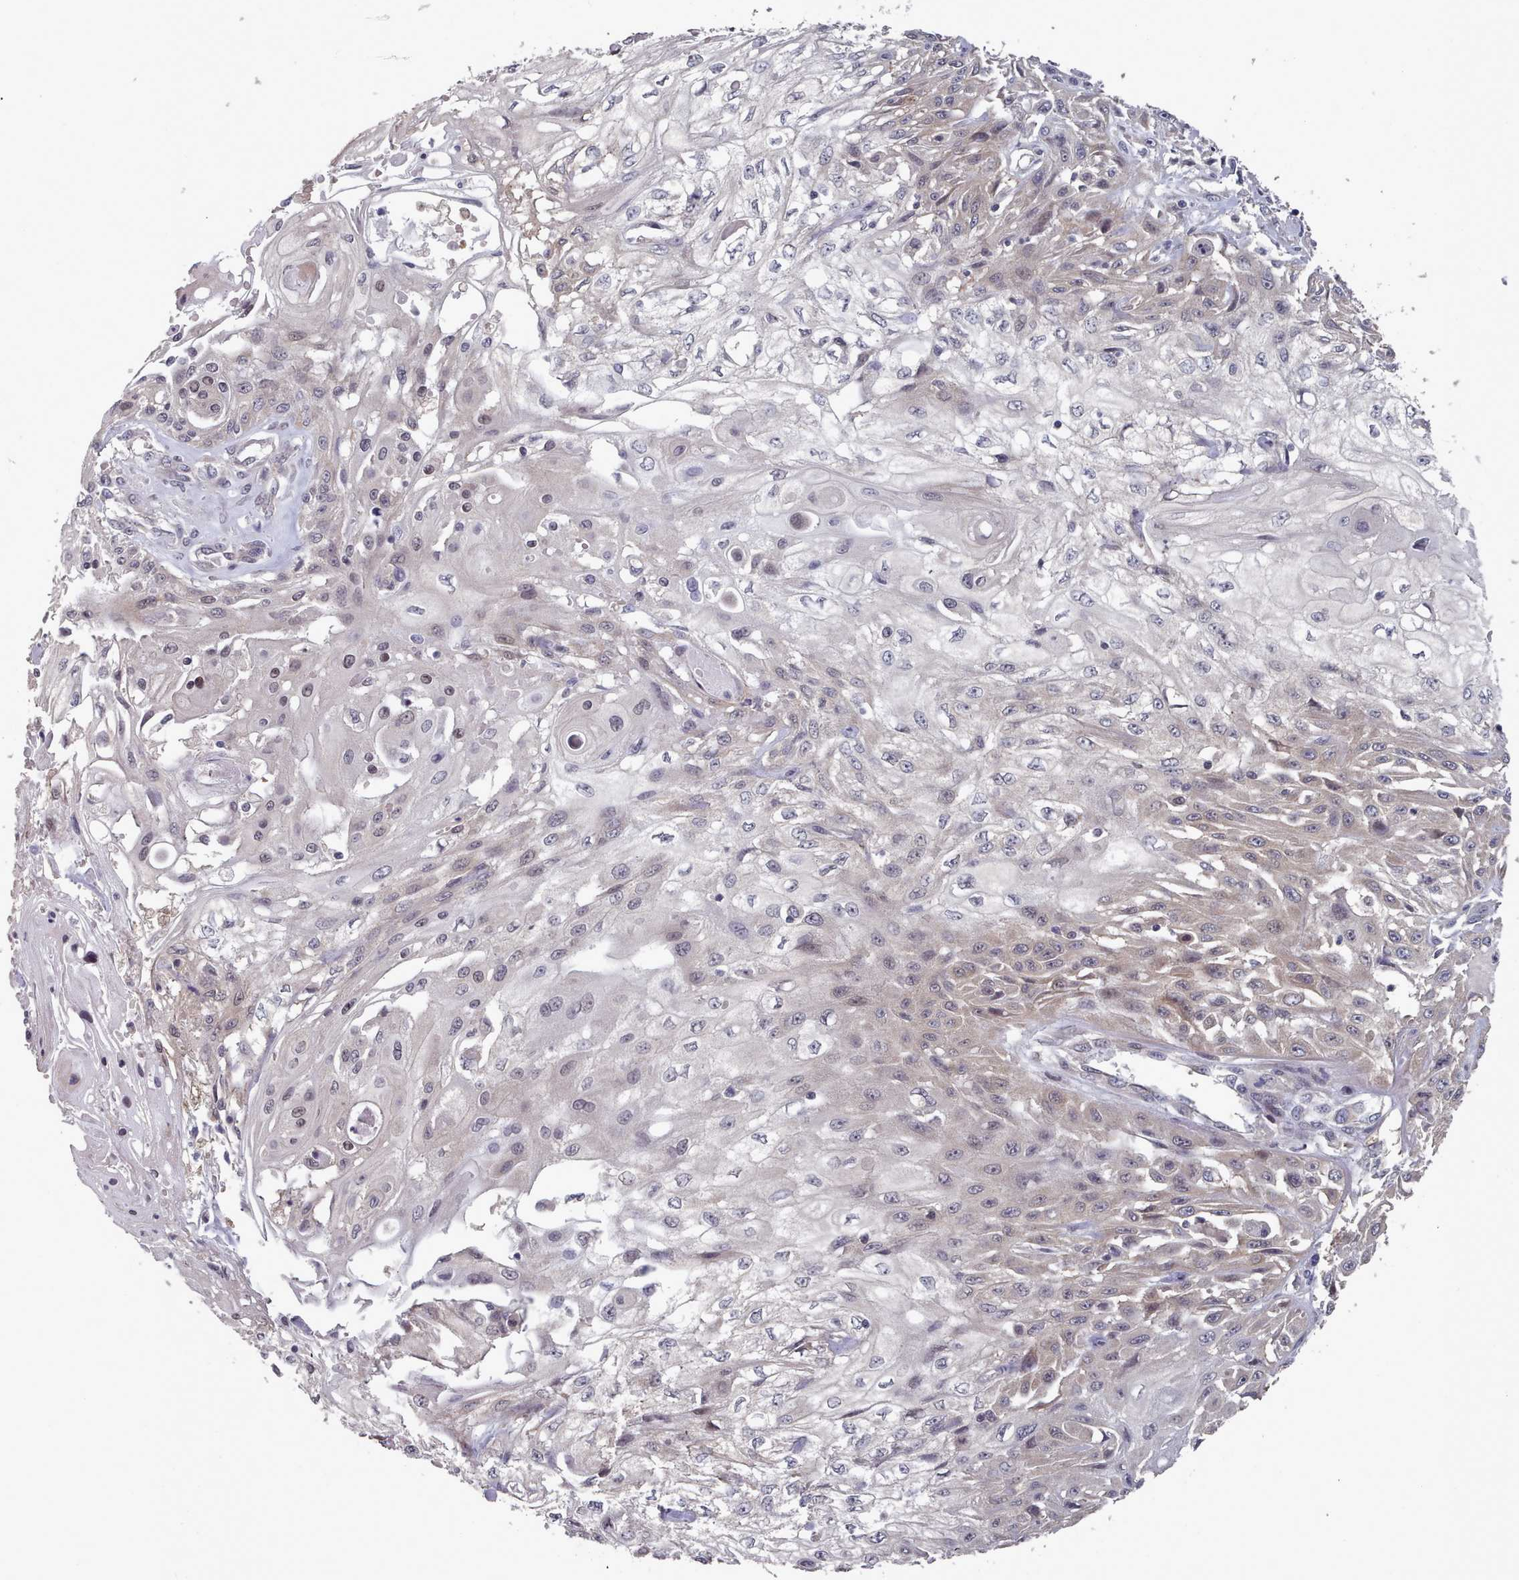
{"staining": {"intensity": "negative", "quantity": "none", "location": "none"}, "tissue": "skin cancer", "cell_type": "Tumor cells", "image_type": "cancer", "snomed": [{"axis": "morphology", "description": "Squamous cell carcinoma, NOS"}, {"axis": "morphology", "description": "Squamous cell carcinoma, metastatic, NOS"}, {"axis": "topography", "description": "Skin"}, {"axis": "topography", "description": "Lymph node"}], "caption": "This is an IHC image of skin cancer. There is no expression in tumor cells.", "gene": "HYAL3", "patient": {"sex": "male", "age": 75}}